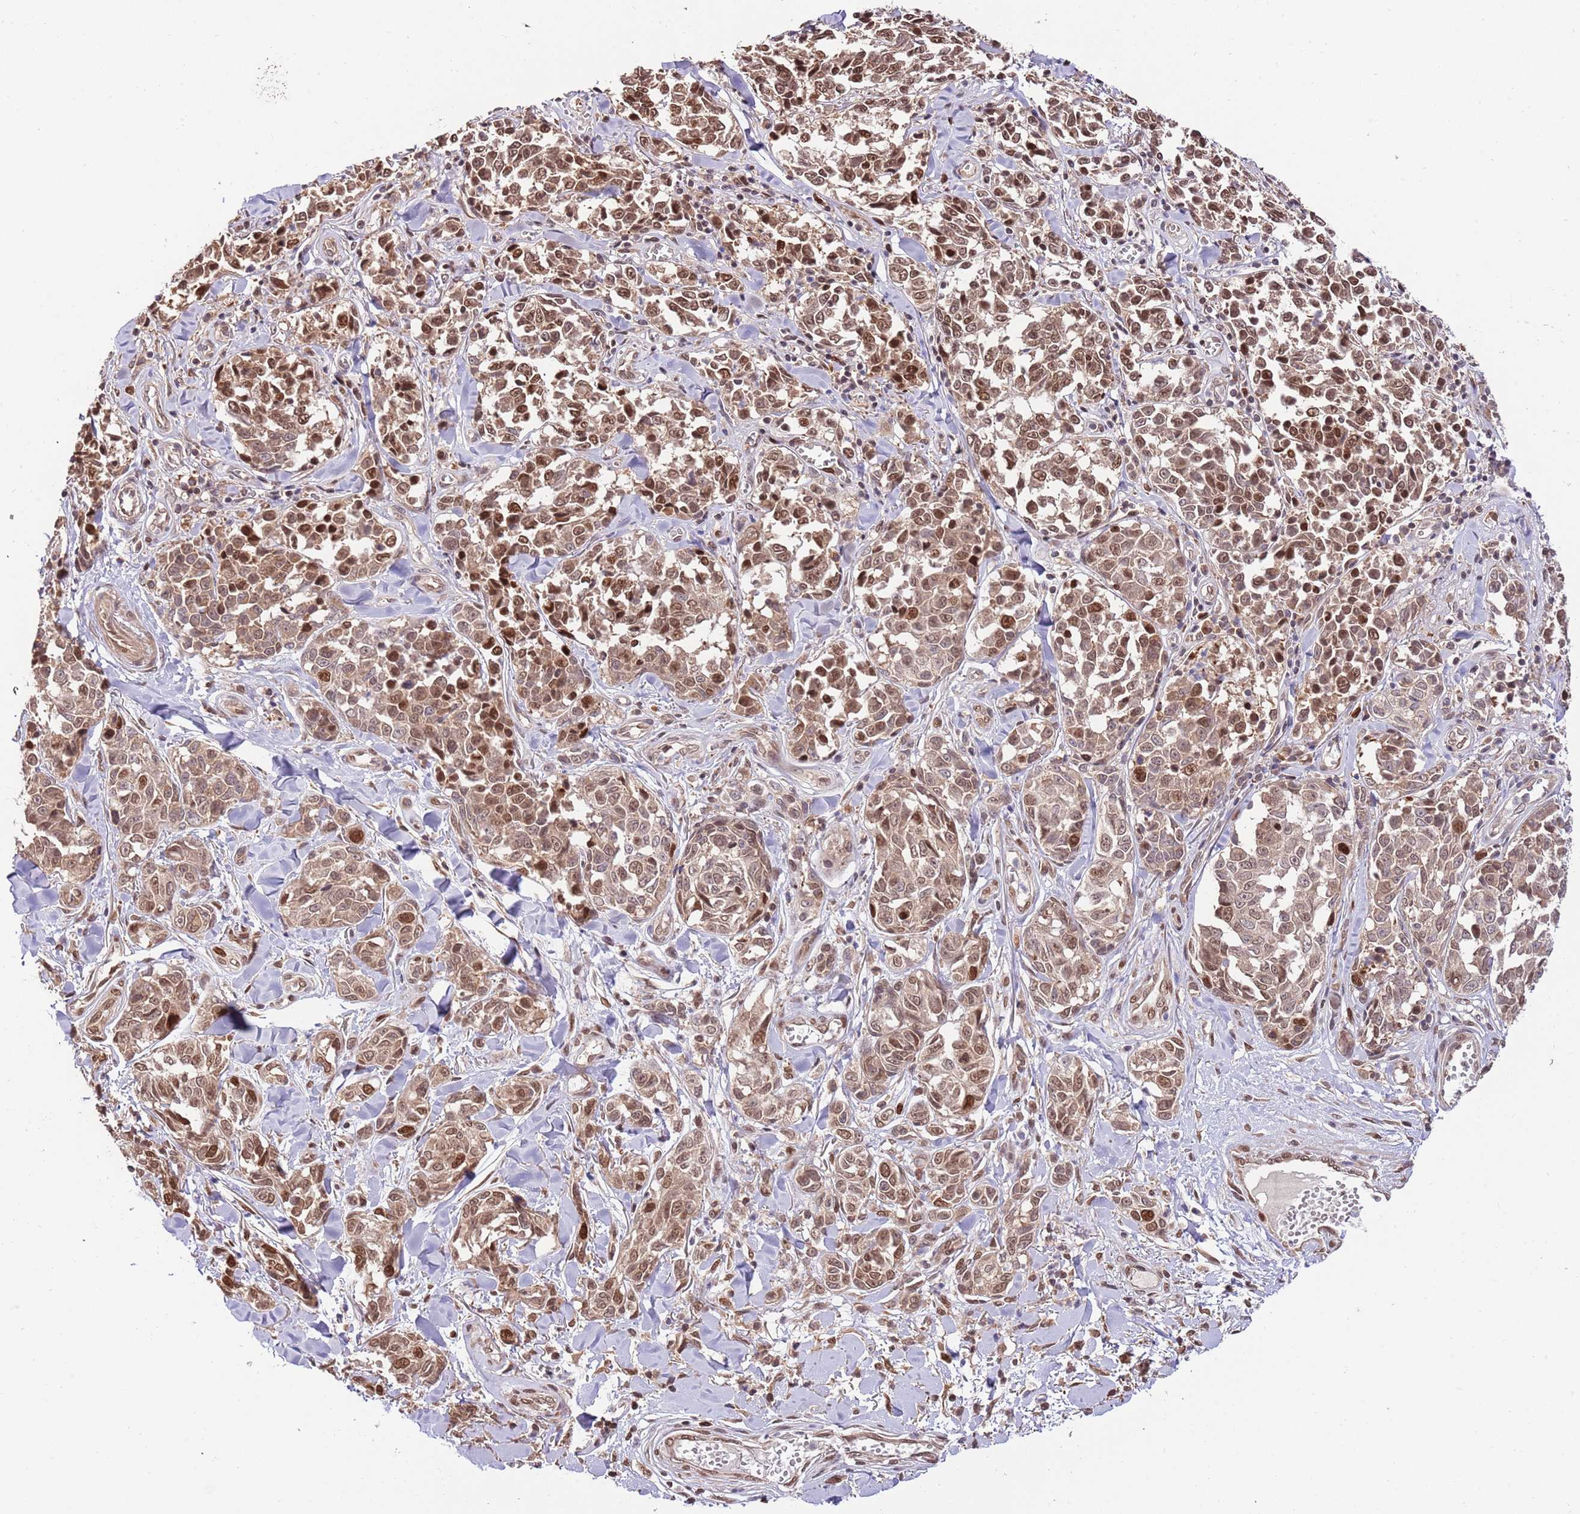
{"staining": {"intensity": "moderate", "quantity": ">75%", "location": "cytoplasmic/membranous,nuclear"}, "tissue": "melanoma", "cell_type": "Tumor cells", "image_type": "cancer", "snomed": [{"axis": "morphology", "description": "Malignant melanoma, NOS"}, {"axis": "topography", "description": "Skin"}], "caption": "A brown stain highlights moderate cytoplasmic/membranous and nuclear positivity of a protein in melanoma tumor cells.", "gene": "RIF1", "patient": {"sex": "female", "age": 64}}